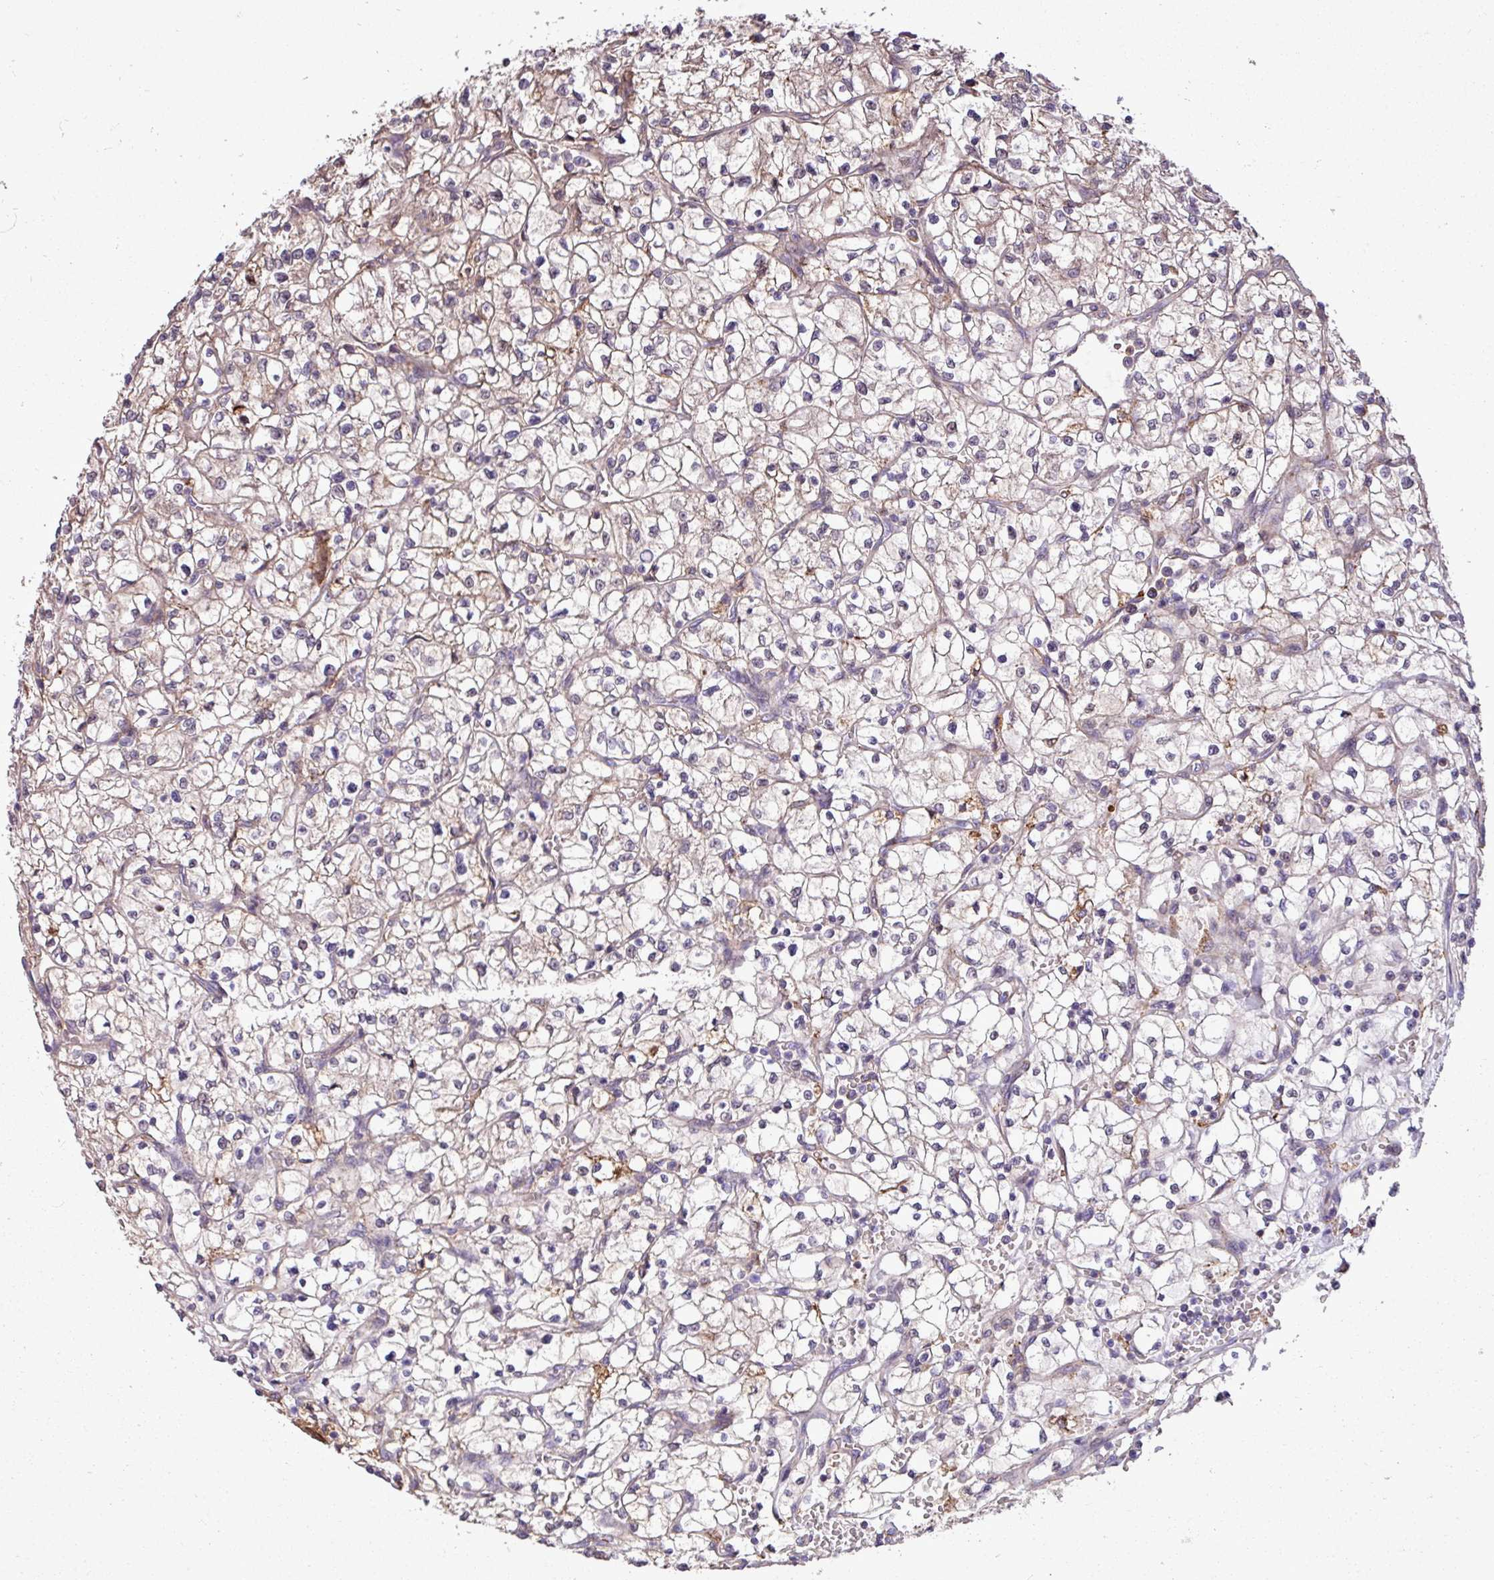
{"staining": {"intensity": "weak", "quantity": "25%-75%", "location": "cytoplasmic/membranous"}, "tissue": "renal cancer", "cell_type": "Tumor cells", "image_type": "cancer", "snomed": [{"axis": "morphology", "description": "Adenocarcinoma, NOS"}, {"axis": "topography", "description": "Kidney"}], "caption": "The histopathology image displays a brown stain indicating the presence of a protein in the cytoplasmic/membranous of tumor cells in renal cancer. (IHC, brightfield microscopy, high magnification).", "gene": "RPP25L", "patient": {"sex": "female", "age": 64}}